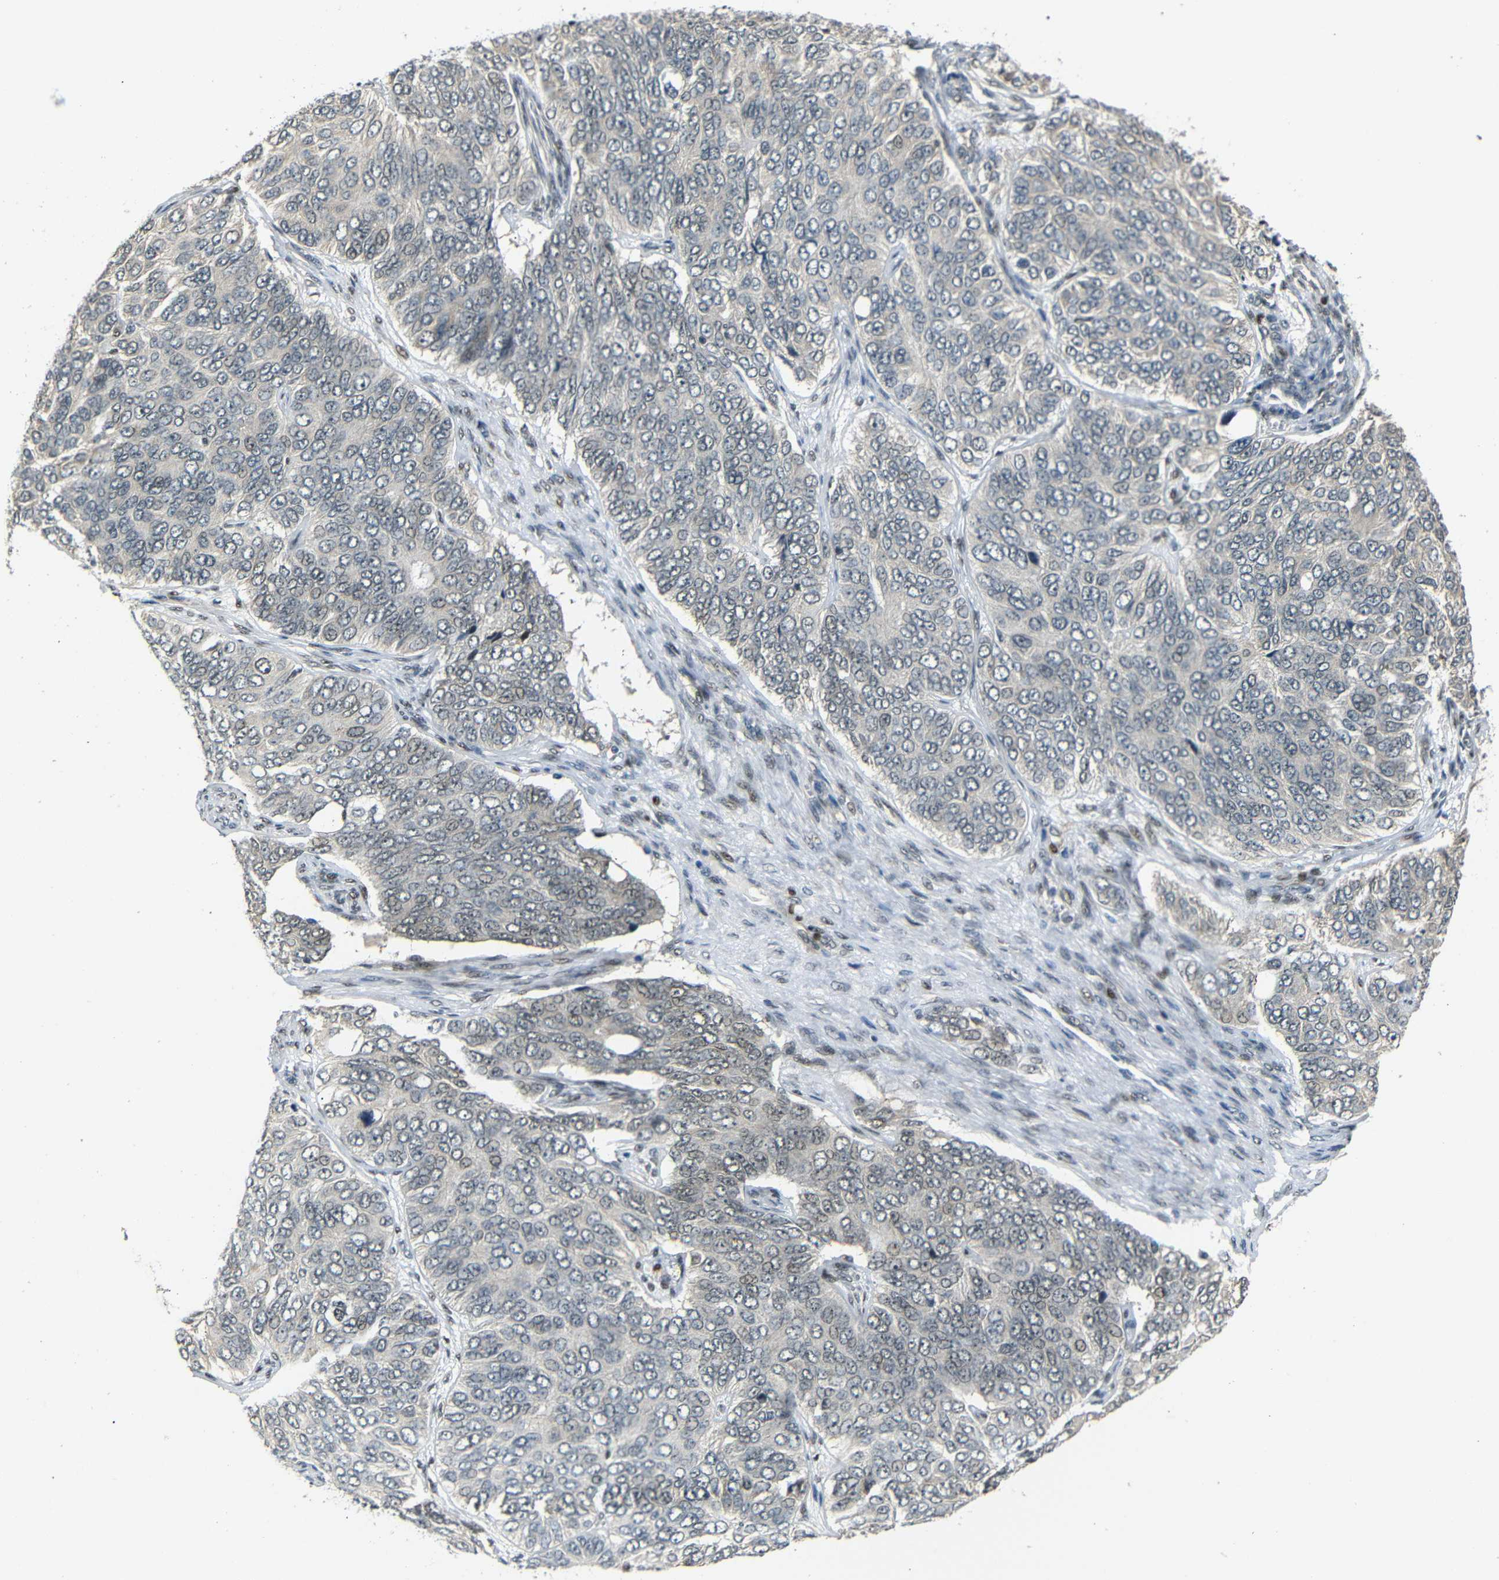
{"staining": {"intensity": "weak", "quantity": "<25%", "location": "cytoplasmic/membranous,nuclear"}, "tissue": "ovarian cancer", "cell_type": "Tumor cells", "image_type": "cancer", "snomed": [{"axis": "morphology", "description": "Carcinoma, endometroid"}, {"axis": "topography", "description": "Ovary"}], "caption": "Immunohistochemistry photomicrograph of neoplastic tissue: ovarian cancer stained with DAB shows no significant protein expression in tumor cells.", "gene": "TBX2", "patient": {"sex": "female", "age": 51}}